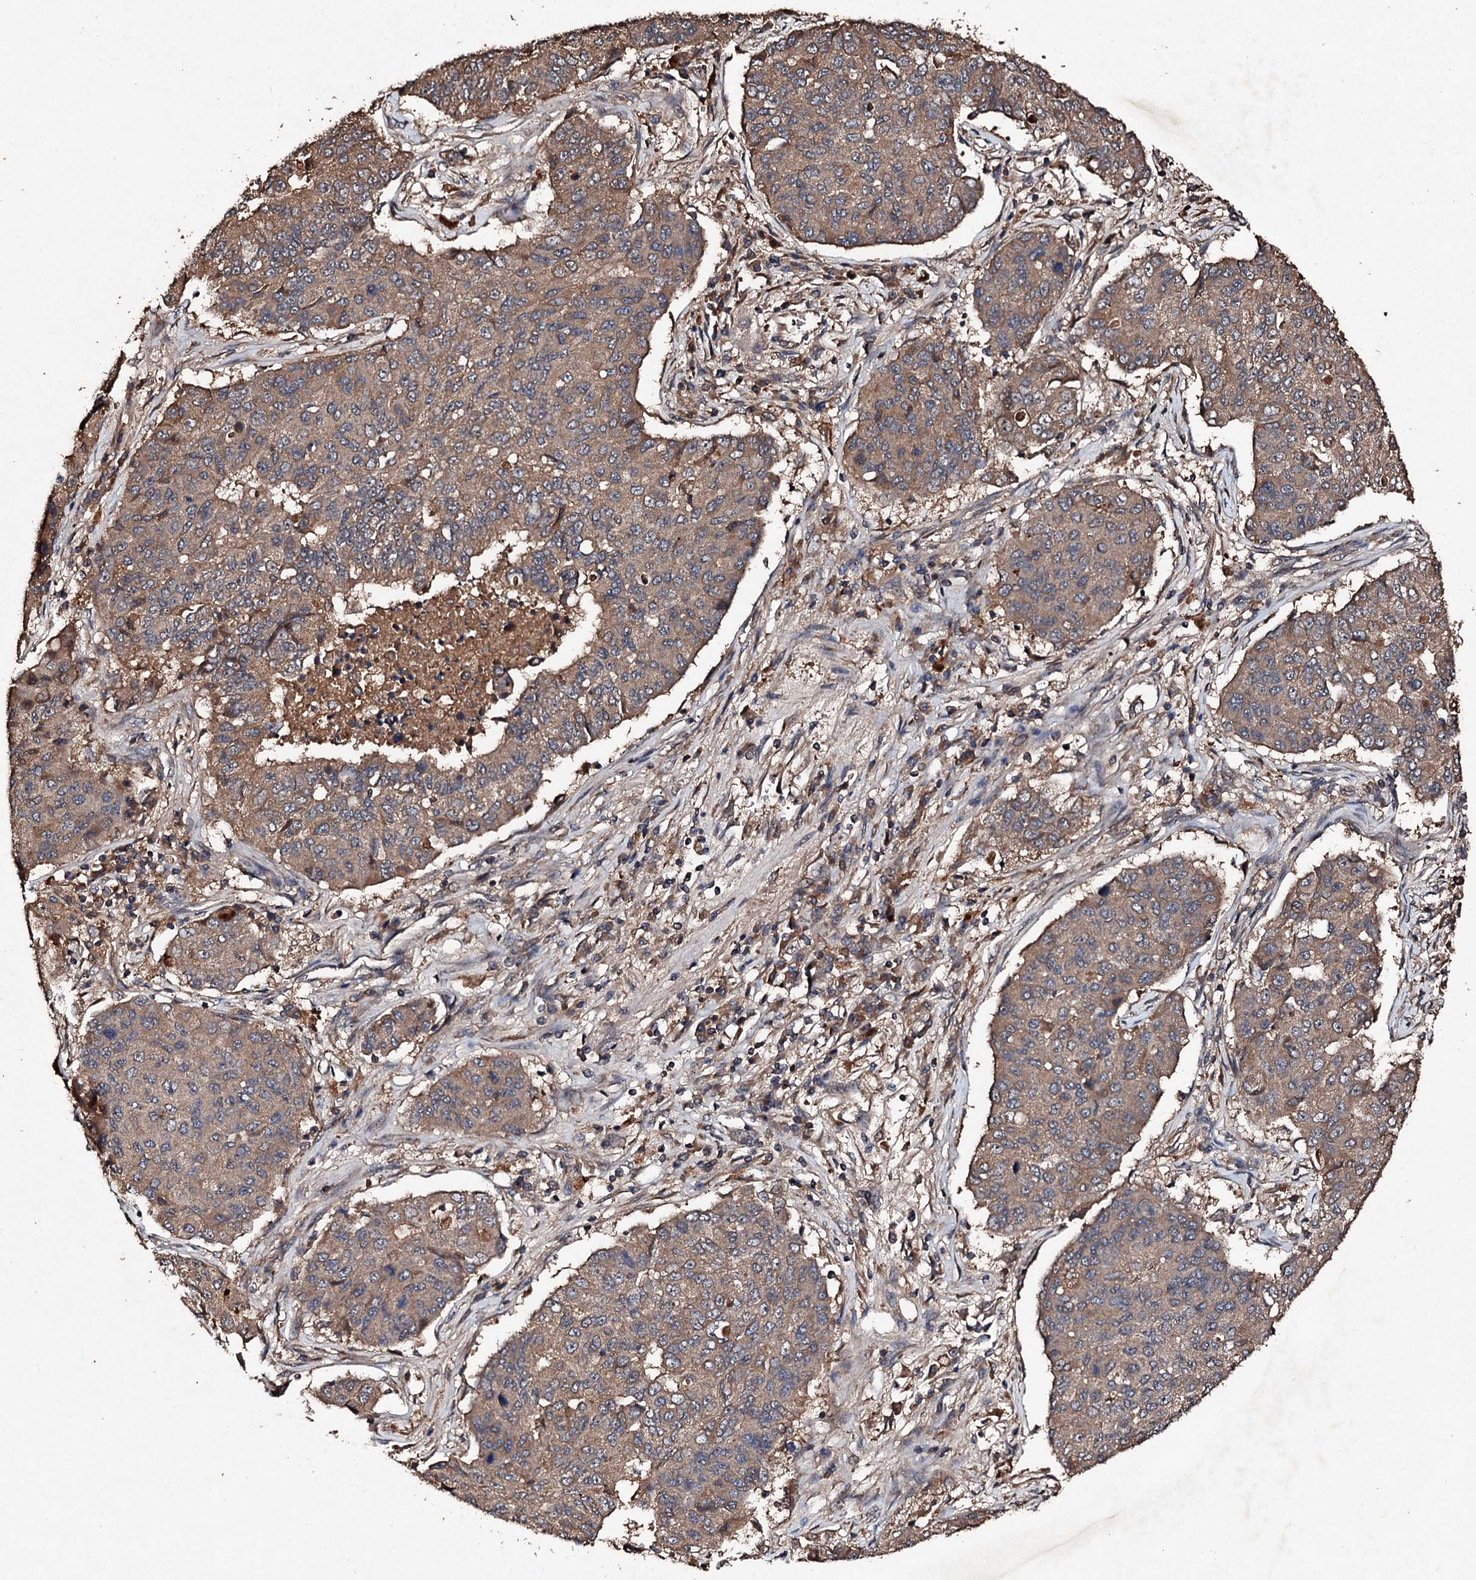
{"staining": {"intensity": "weak", "quantity": ">75%", "location": "cytoplasmic/membranous"}, "tissue": "lung cancer", "cell_type": "Tumor cells", "image_type": "cancer", "snomed": [{"axis": "morphology", "description": "Squamous cell carcinoma, NOS"}, {"axis": "topography", "description": "Lung"}], "caption": "Lung cancer (squamous cell carcinoma) tissue exhibits weak cytoplasmic/membranous positivity in approximately >75% of tumor cells", "gene": "KERA", "patient": {"sex": "male", "age": 74}}